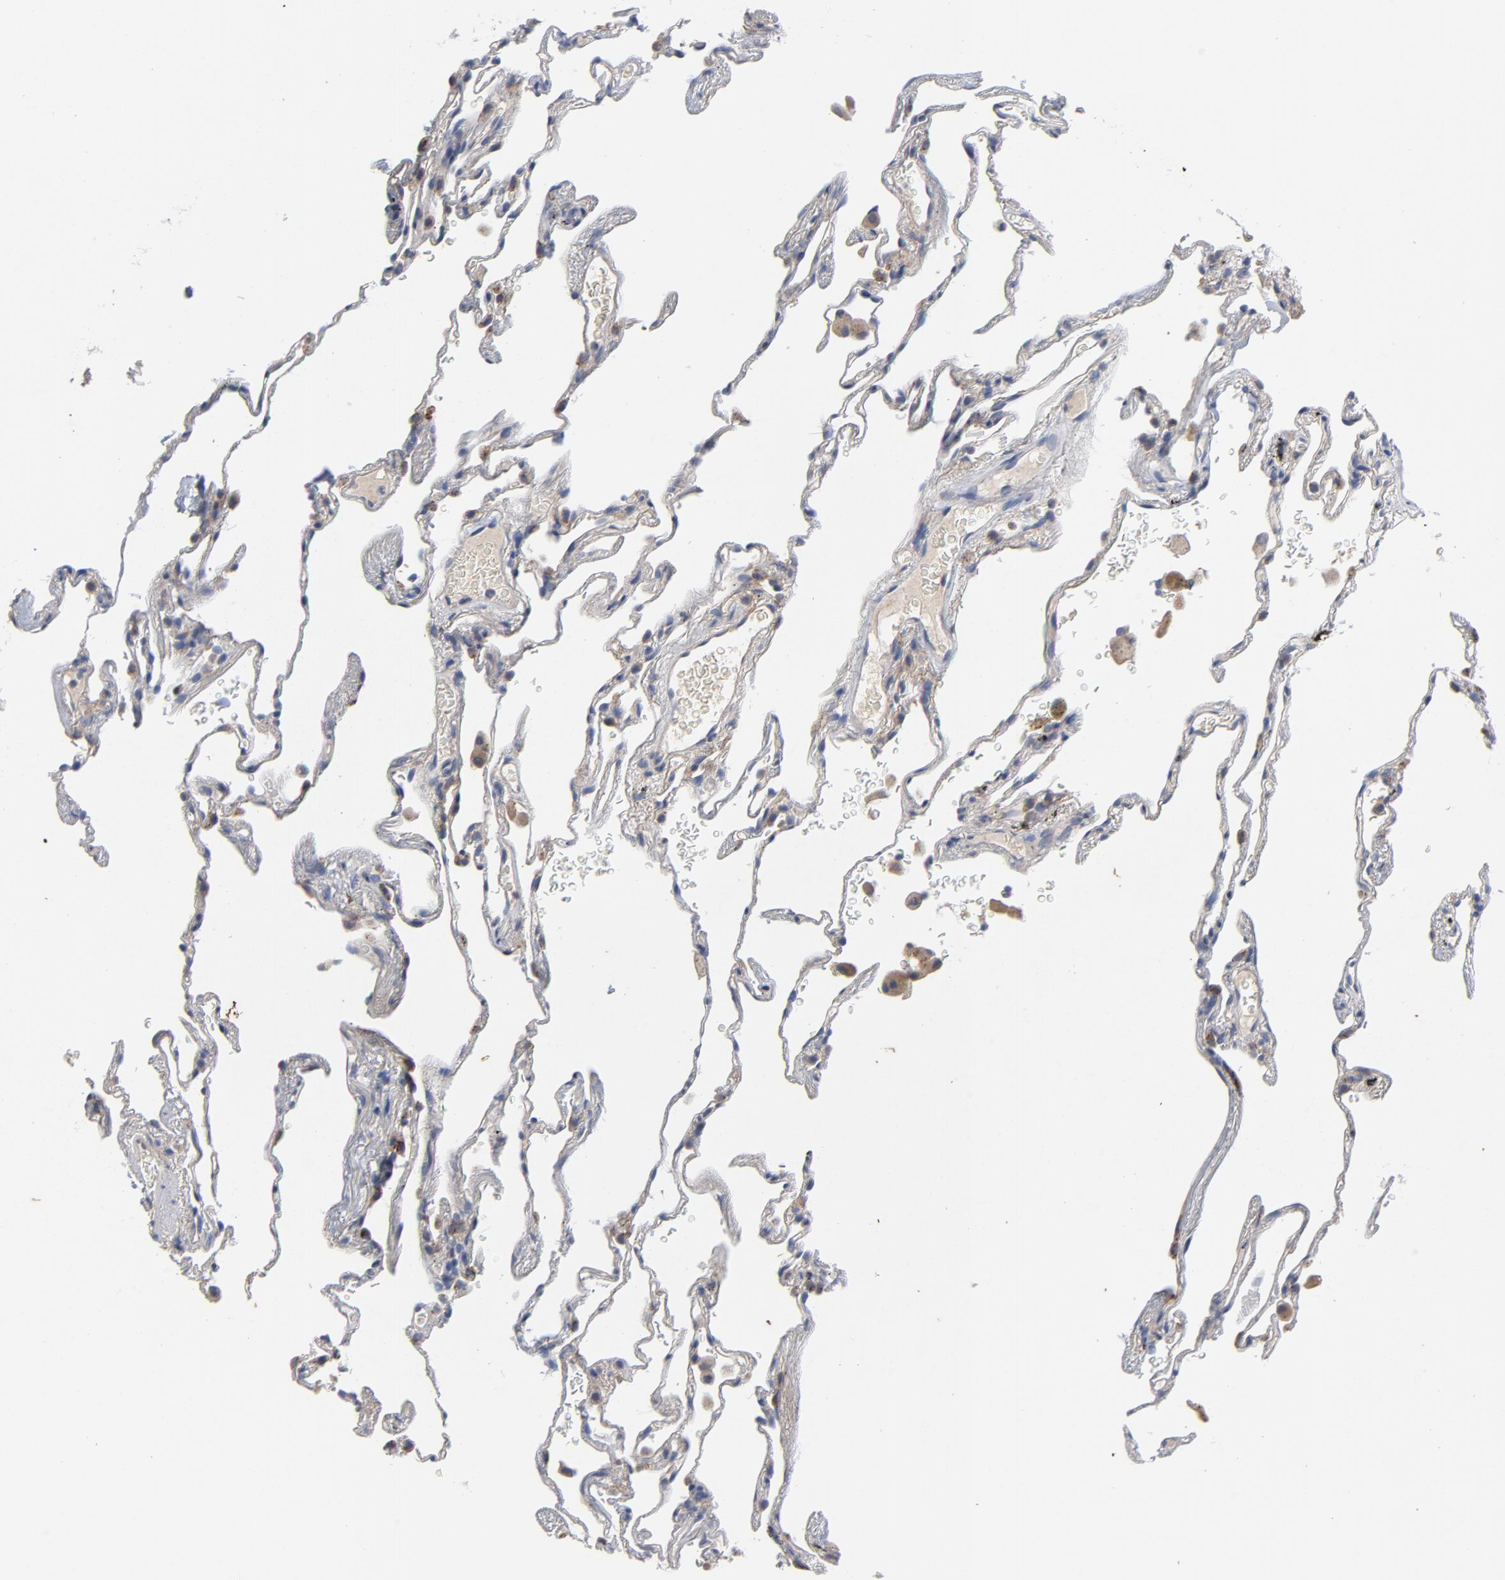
{"staining": {"intensity": "moderate", "quantity": "<25%", "location": "cytoplasmic/membranous"}, "tissue": "lung", "cell_type": "Alveolar cells", "image_type": "normal", "snomed": [{"axis": "morphology", "description": "Normal tissue, NOS"}, {"axis": "morphology", "description": "Inflammation, NOS"}, {"axis": "topography", "description": "Lung"}], "caption": "Protein expression analysis of normal lung reveals moderate cytoplasmic/membranous expression in approximately <25% of alveolar cells.", "gene": "CCDC134", "patient": {"sex": "male", "age": 69}}